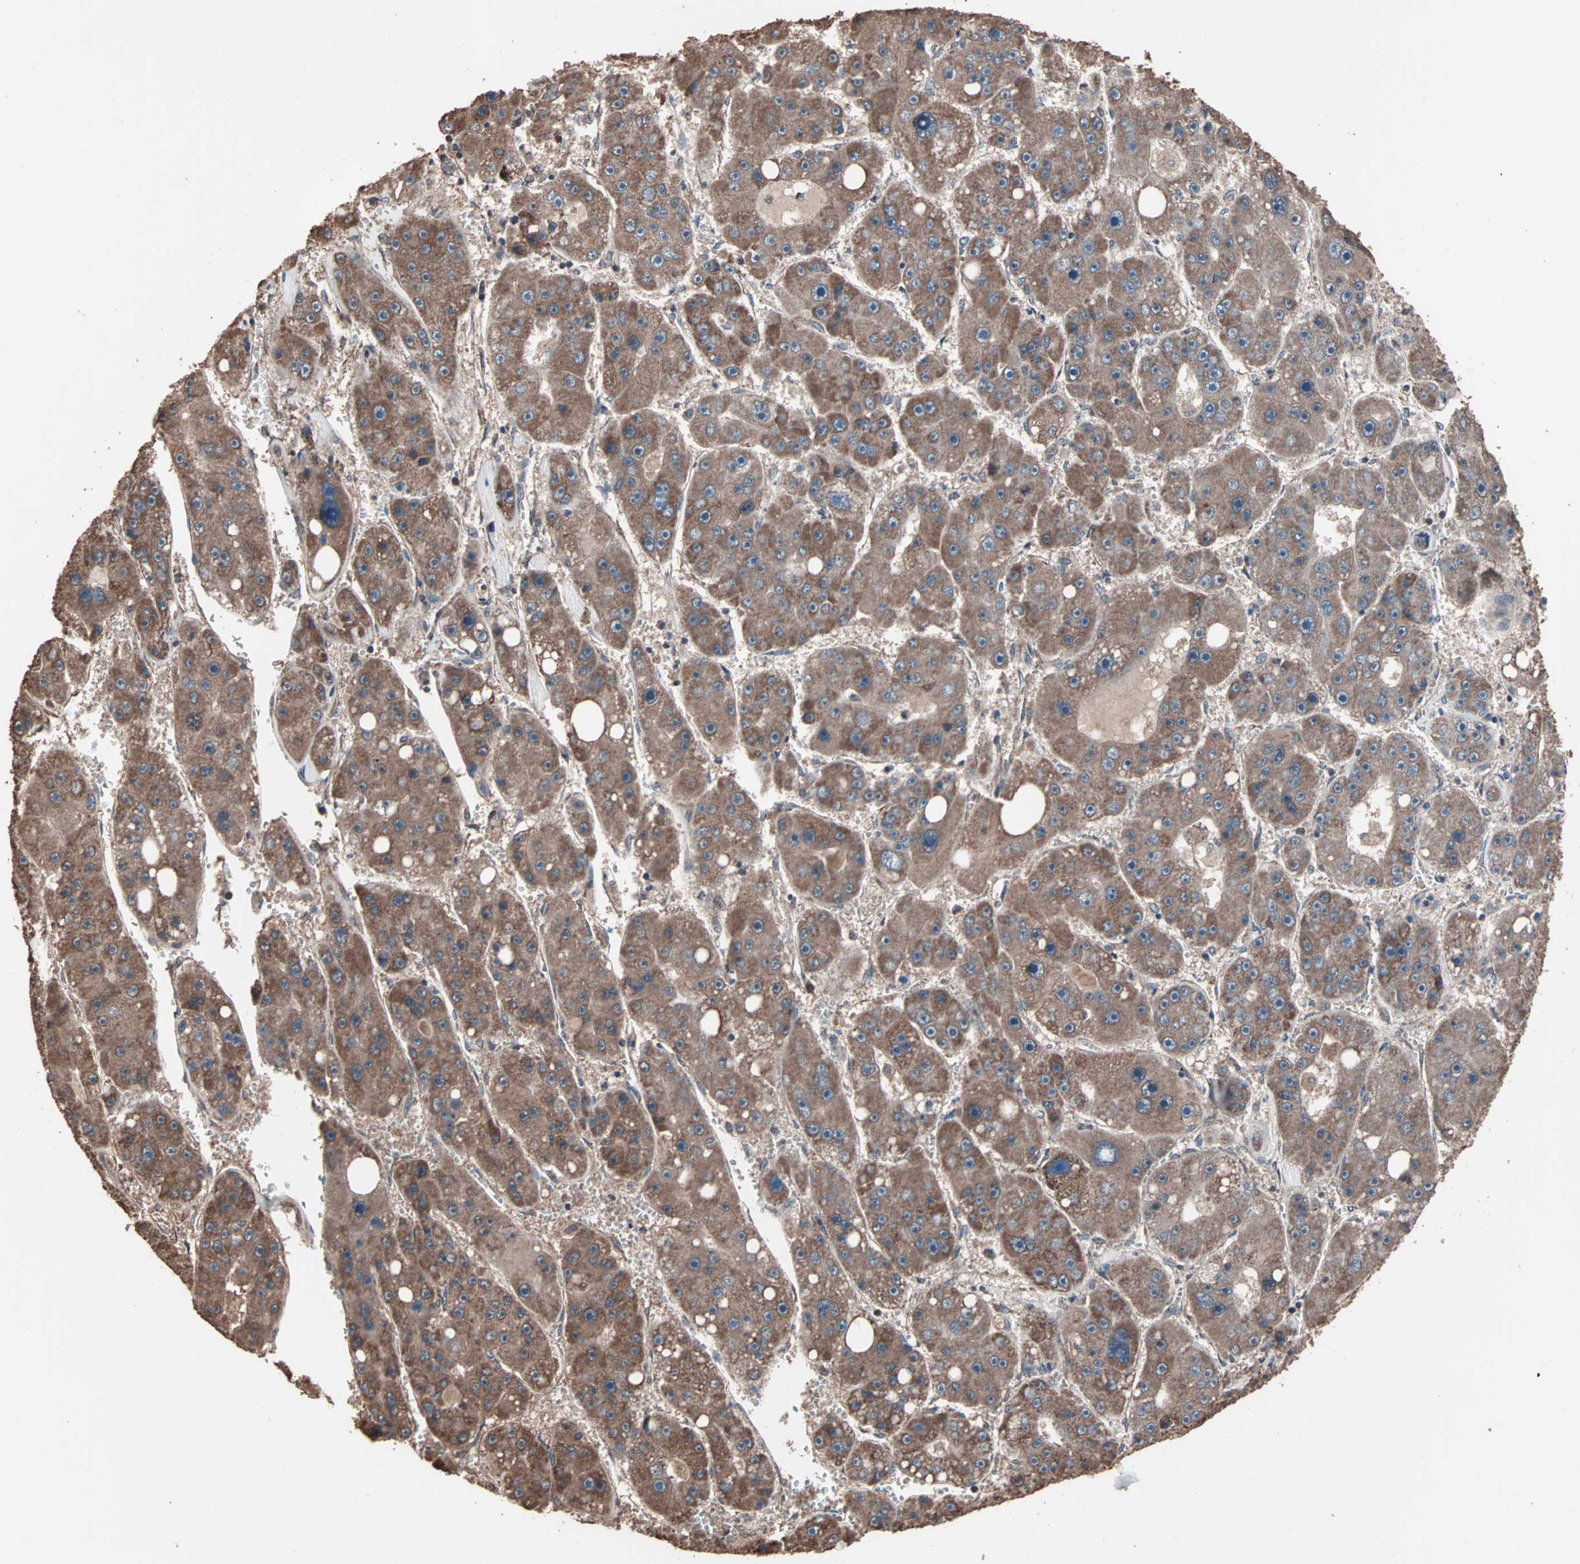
{"staining": {"intensity": "strong", "quantity": ">75%", "location": "cytoplasmic/membranous"}, "tissue": "liver cancer", "cell_type": "Tumor cells", "image_type": "cancer", "snomed": [{"axis": "morphology", "description": "Carcinoma, Hepatocellular, NOS"}, {"axis": "topography", "description": "Liver"}], "caption": "Hepatocellular carcinoma (liver) stained with IHC shows strong cytoplasmic/membranous expression in approximately >75% of tumor cells. (brown staining indicates protein expression, while blue staining denotes nuclei).", "gene": "MRPL2", "patient": {"sex": "female", "age": 61}}